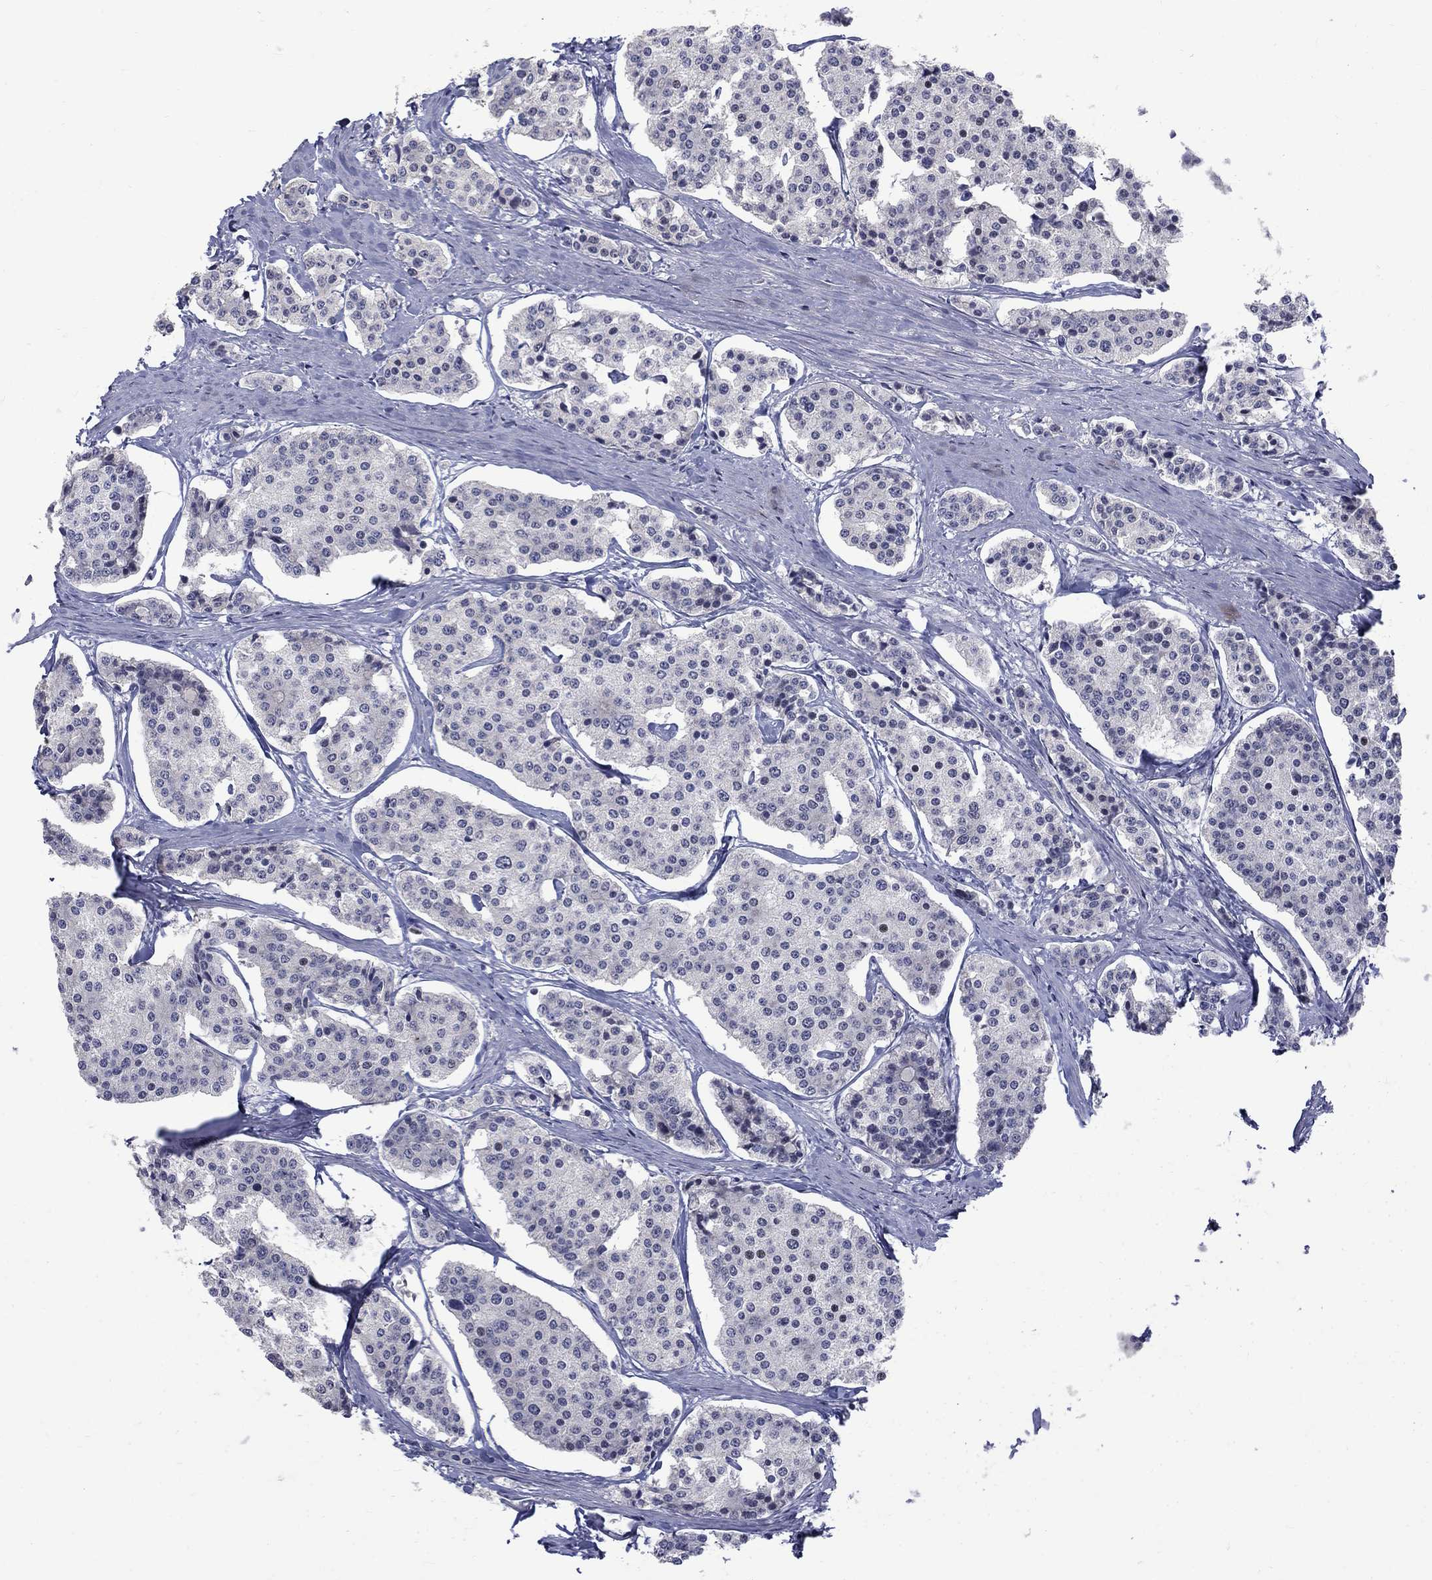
{"staining": {"intensity": "negative", "quantity": "none", "location": "none"}, "tissue": "carcinoid", "cell_type": "Tumor cells", "image_type": "cancer", "snomed": [{"axis": "morphology", "description": "Carcinoid, malignant, NOS"}, {"axis": "topography", "description": "Small intestine"}], "caption": "The image exhibits no significant staining in tumor cells of carcinoid. (DAB immunohistochemistry (IHC) with hematoxylin counter stain).", "gene": "CTNND2", "patient": {"sex": "female", "age": 65}}